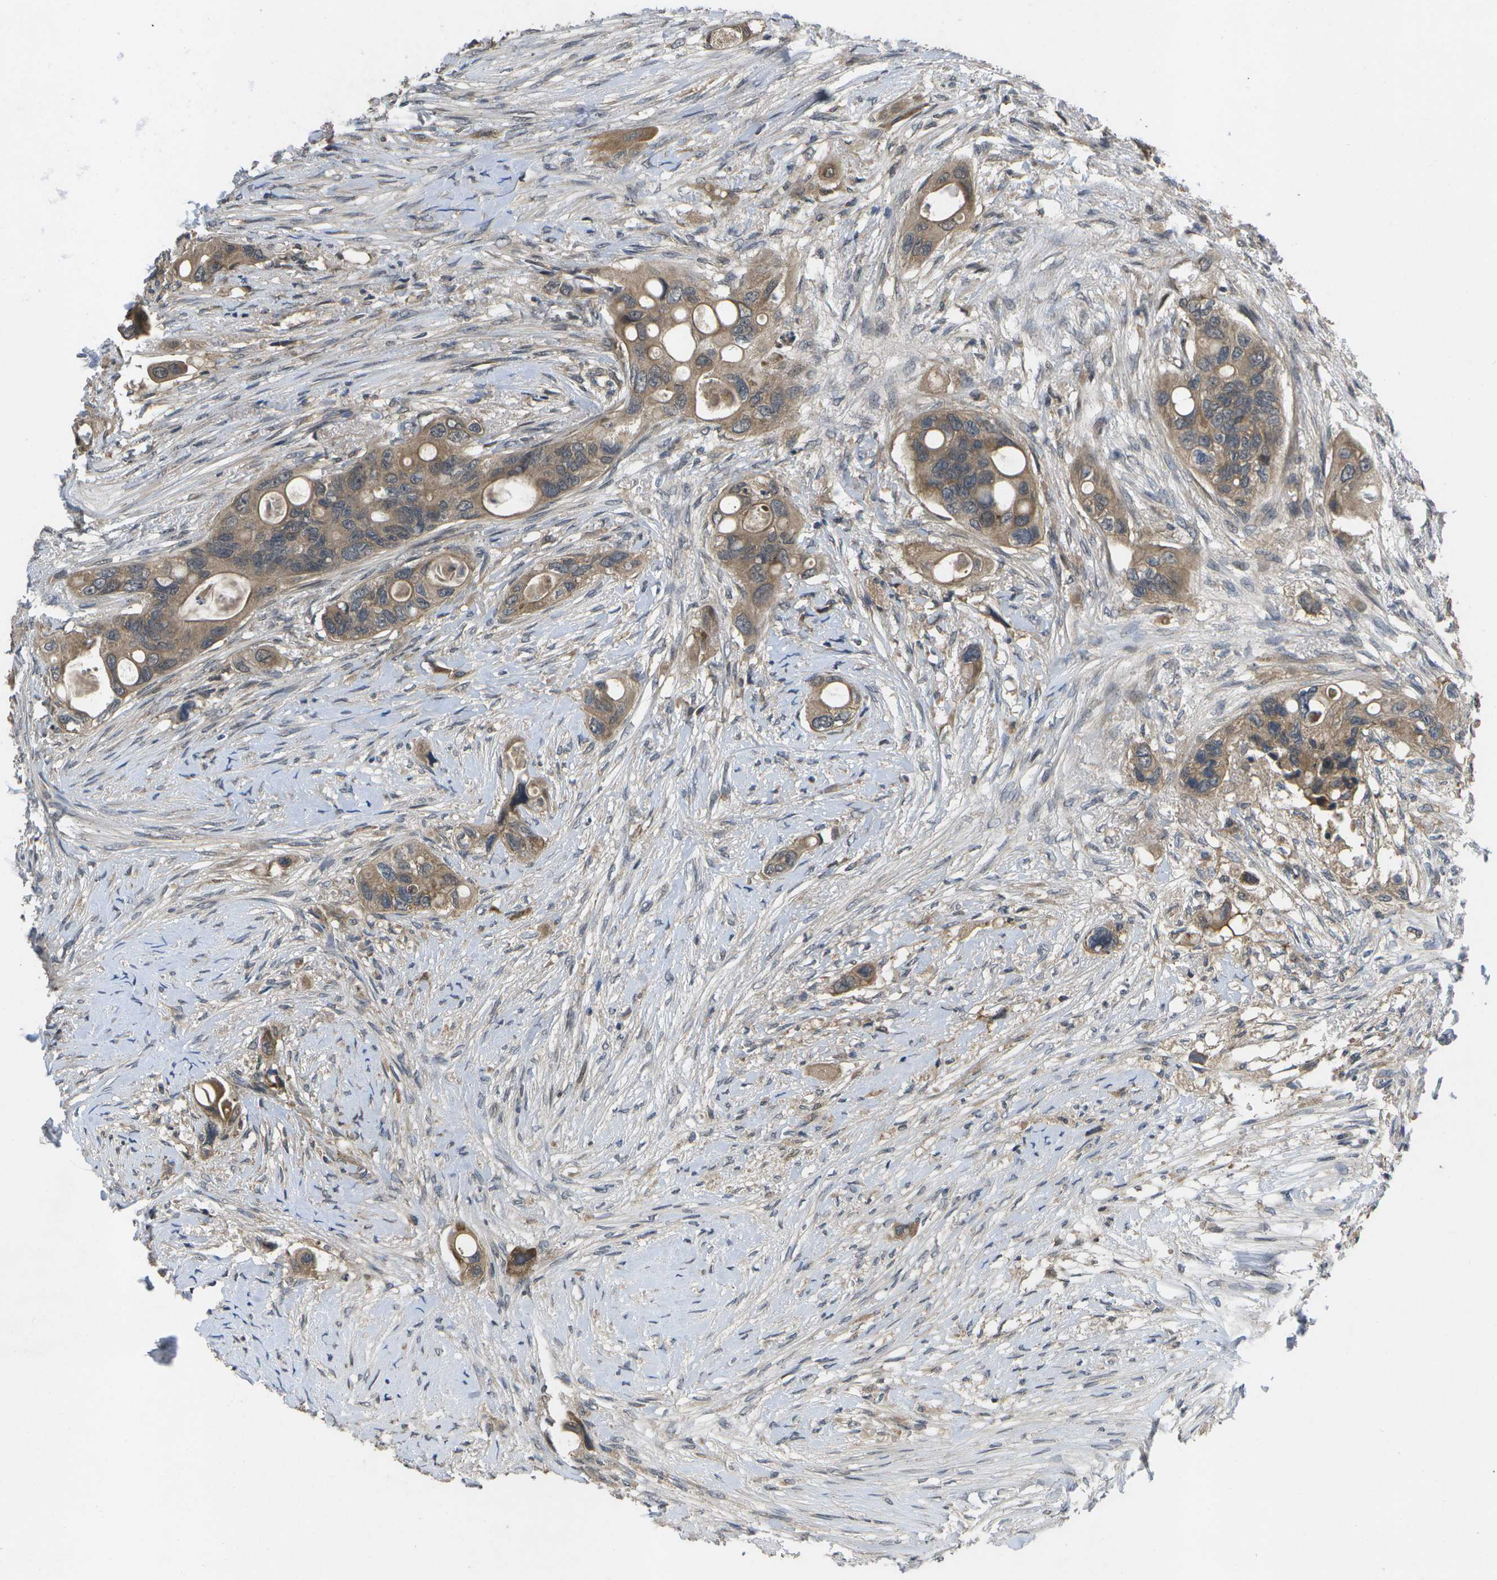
{"staining": {"intensity": "moderate", "quantity": ">75%", "location": "cytoplasmic/membranous"}, "tissue": "colorectal cancer", "cell_type": "Tumor cells", "image_type": "cancer", "snomed": [{"axis": "morphology", "description": "Adenocarcinoma, NOS"}, {"axis": "topography", "description": "Colon"}], "caption": "Tumor cells display medium levels of moderate cytoplasmic/membranous staining in approximately >75% of cells in human adenocarcinoma (colorectal).", "gene": "ALAS1", "patient": {"sex": "female", "age": 57}}